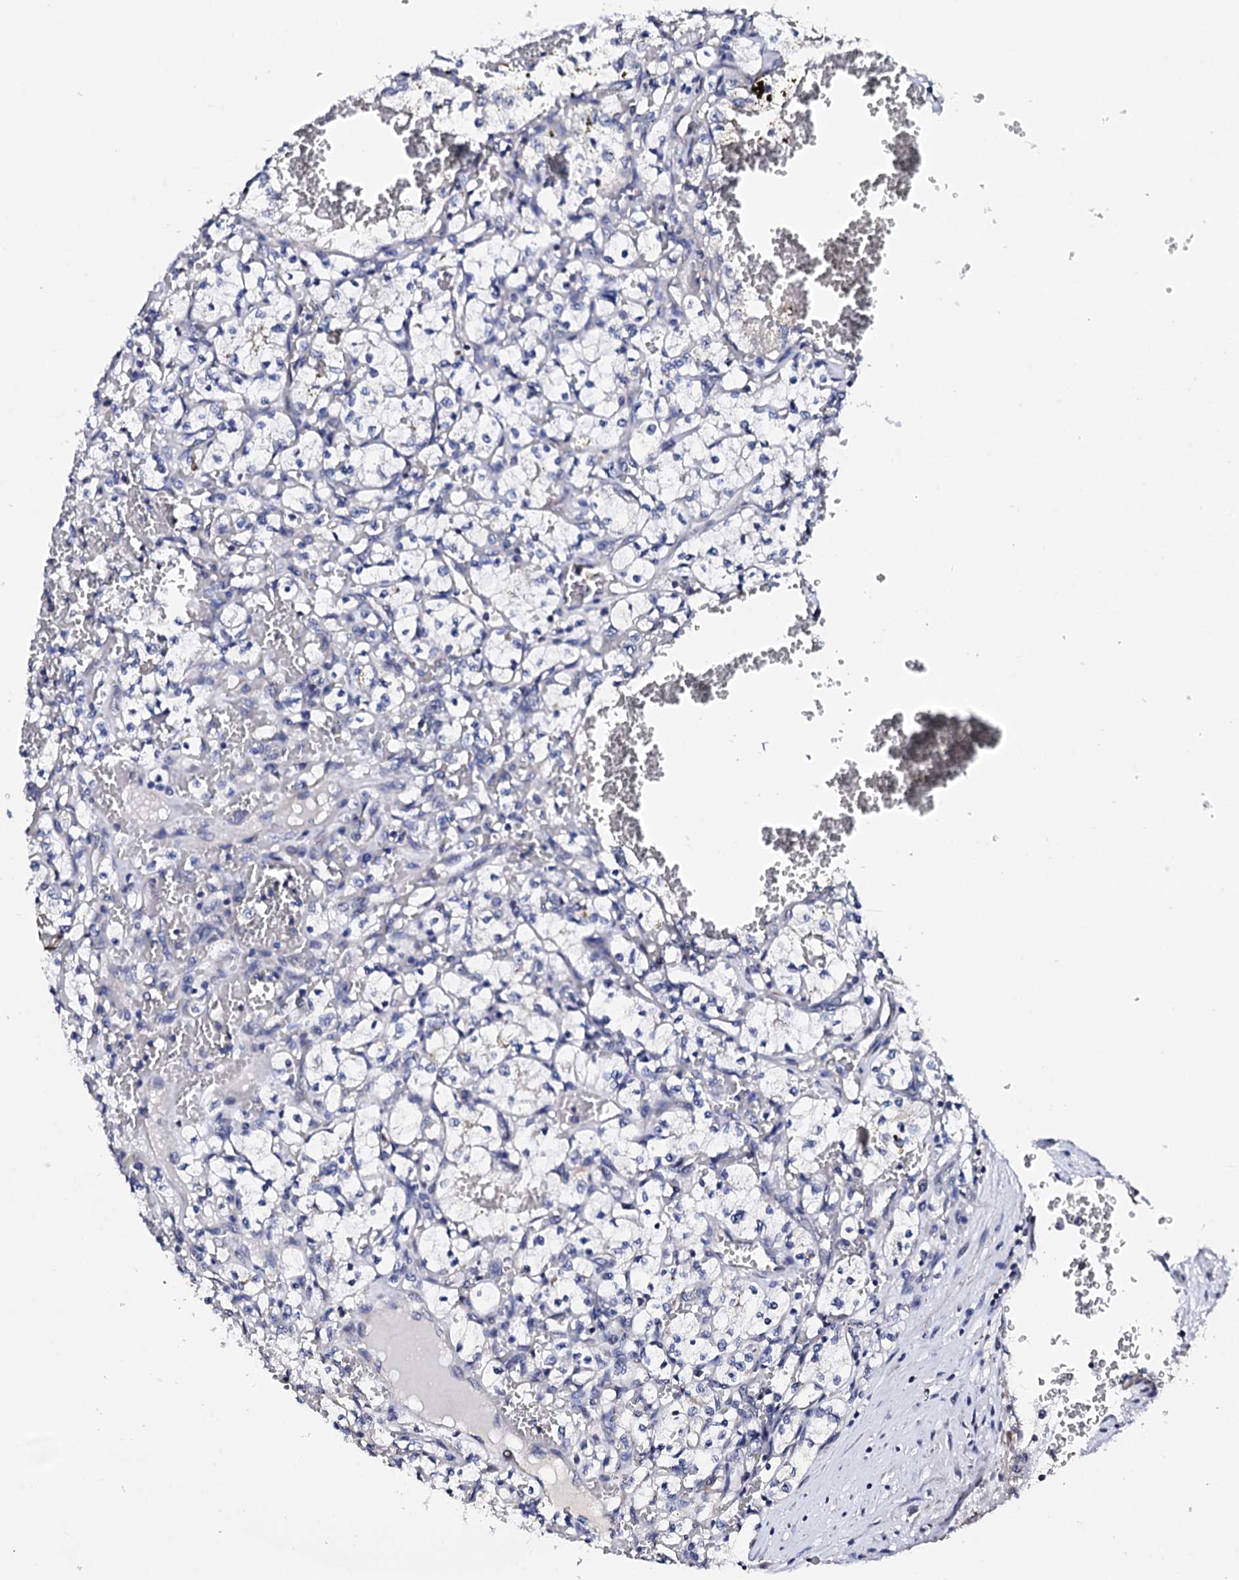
{"staining": {"intensity": "negative", "quantity": "none", "location": "none"}, "tissue": "renal cancer", "cell_type": "Tumor cells", "image_type": "cancer", "snomed": [{"axis": "morphology", "description": "Adenocarcinoma, NOS"}, {"axis": "topography", "description": "Kidney"}], "caption": "There is no significant staining in tumor cells of renal cancer.", "gene": "NUP58", "patient": {"sex": "female", "age": 69}}